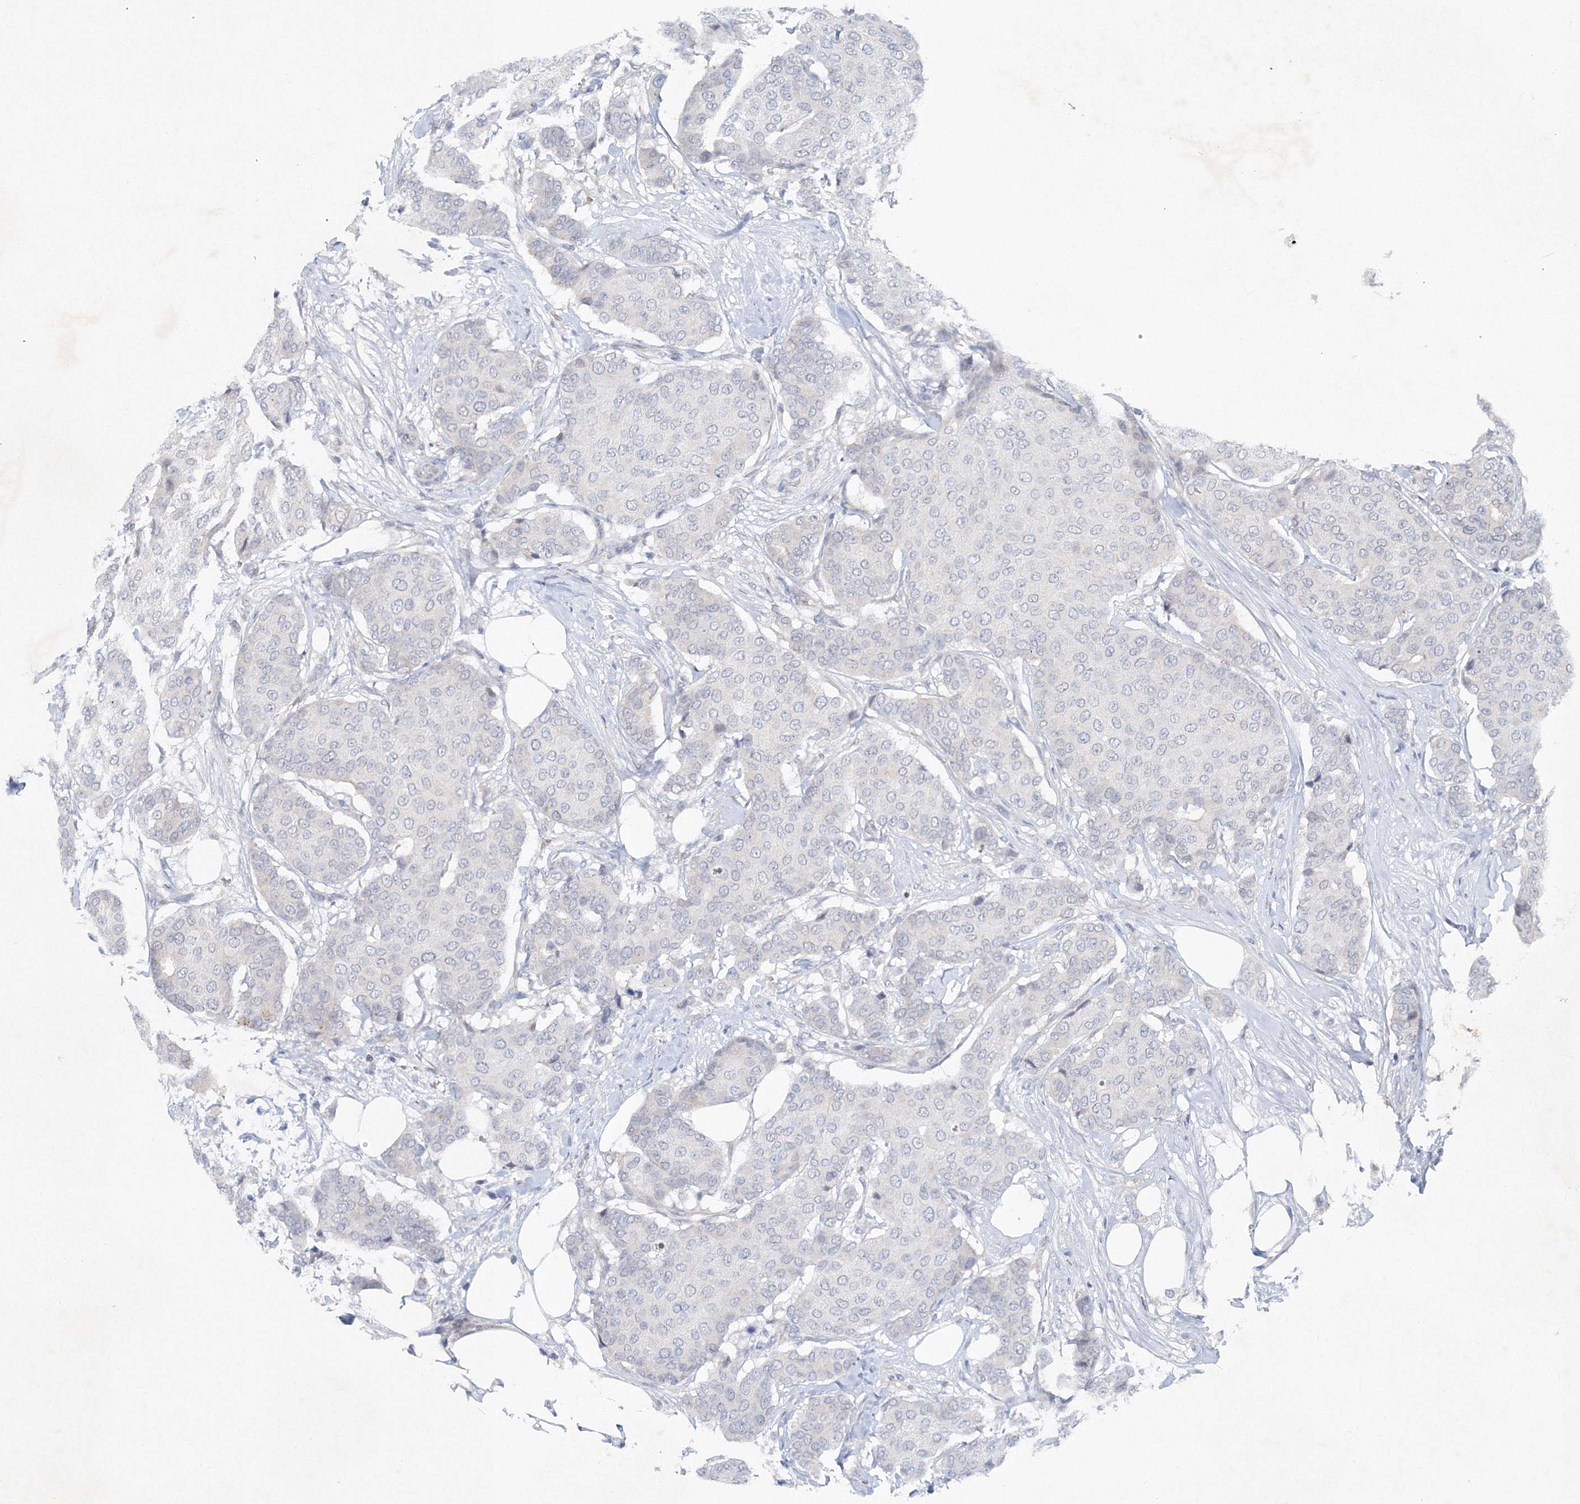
{"staining": {"intensity": "negative", "quantity": "none", "location": "none"}, "tissue": "breast cancer", "cell_type": "Tumor cells", "image_type": "cancer", "snomed": [{"axis": "morphology", "description": "Duct carcinoma"}, {"axis": "topography", "description": "Breast"}], "caption": "The histopathology image displays no significant positivity in tumor cells of breast cancer. (Immunohistochemistry, brightfield microscopy, high magnification).", "gene": "SH3BP5", "patient": {"sex": "female", "age": 75}}